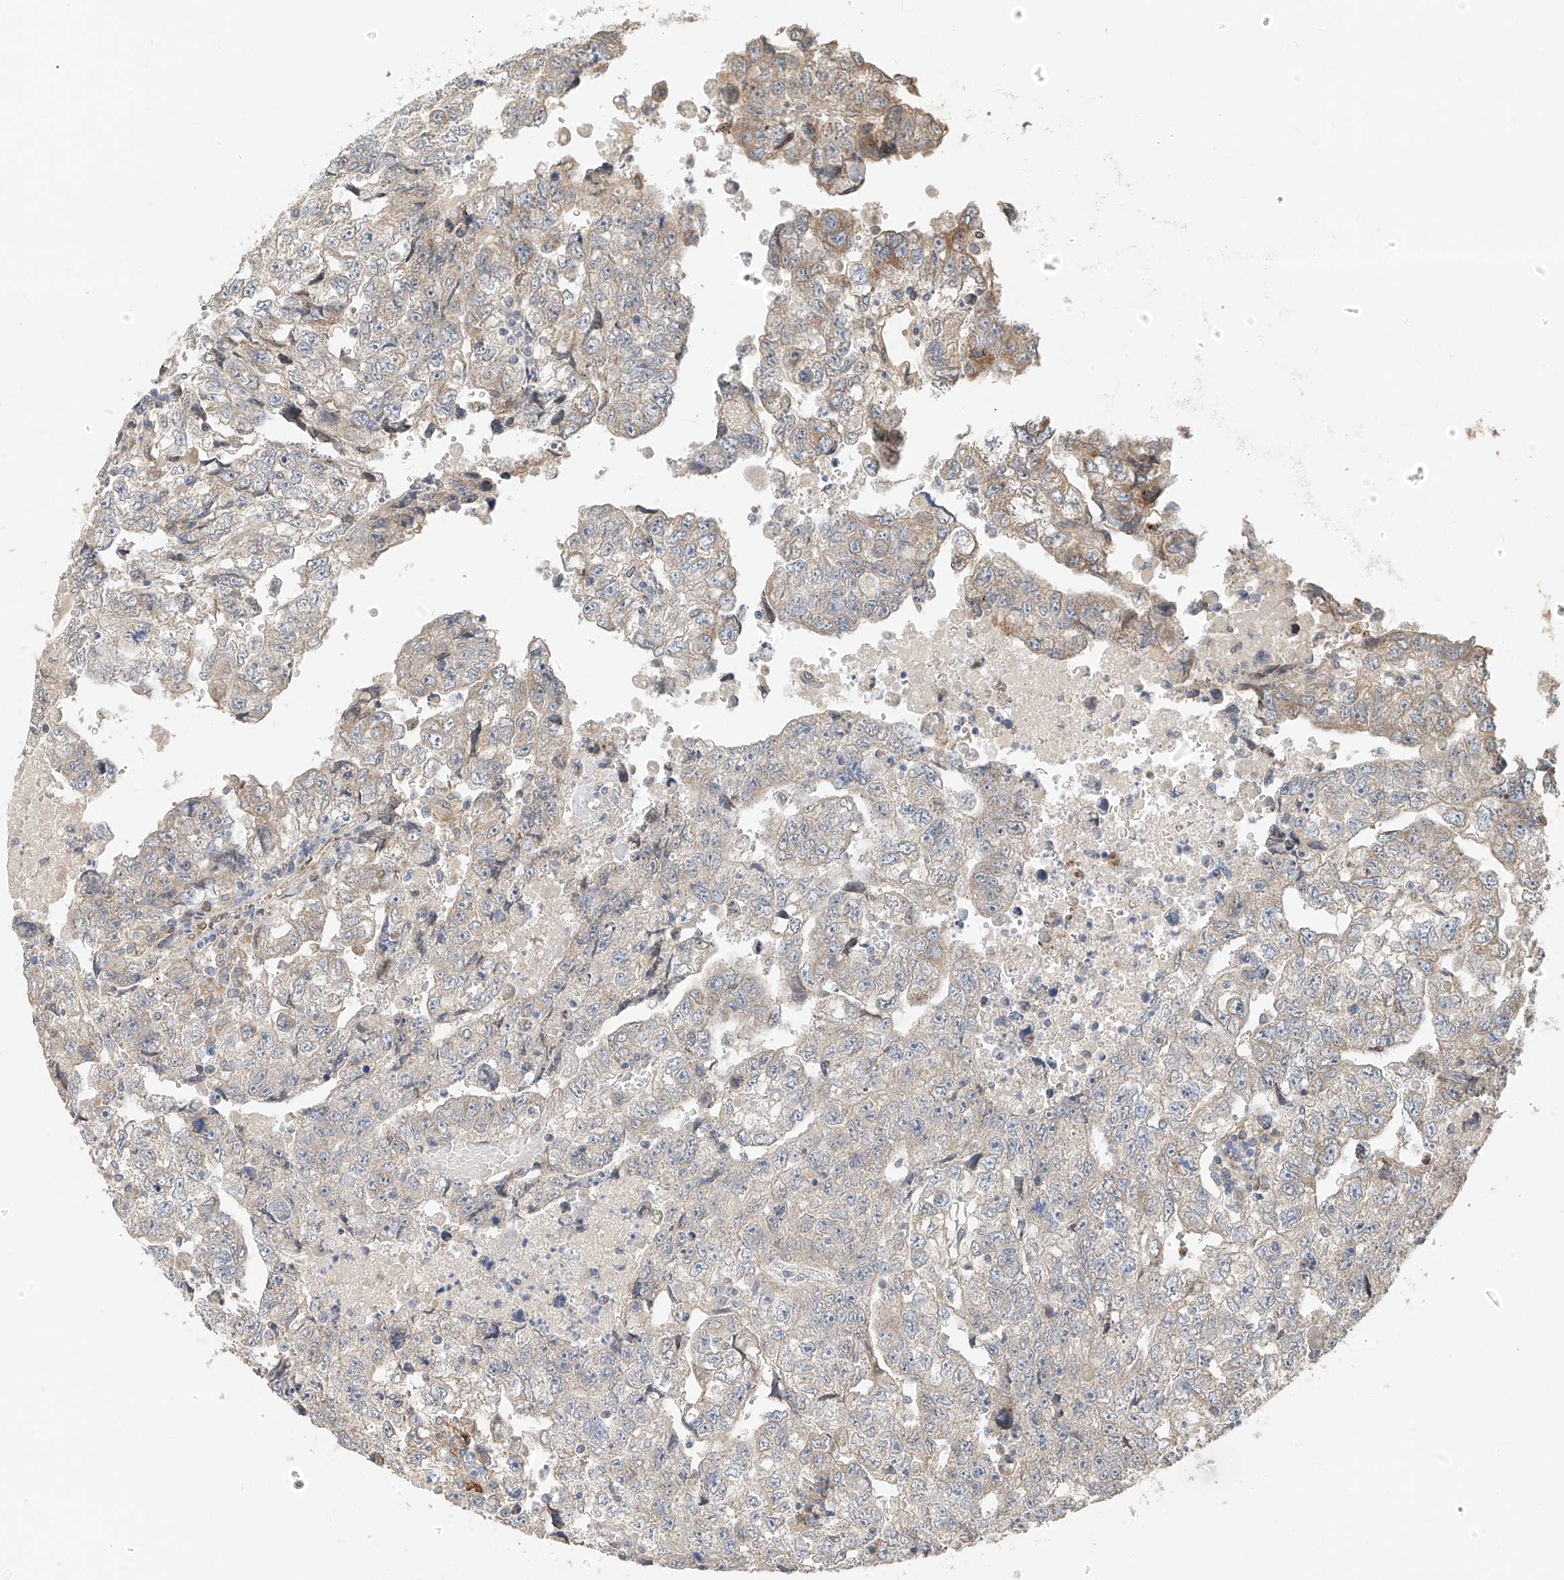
{"staining": {"intensity": "weak", "quantity": "<25%", "location": "cytoplasmic/membranous"}, "tissue": "testis cancer", "cell_type": "Tumor cells", "image_type": "cancer", "snomed": [{"axis": "morphology", "description": "Carcinoma, Embryonal, NOS"}, {"axis": "topography", "description": "Testis"}], "caption": "Immunohistochemical staining of testis embryonal carcinoma shows no significant expression in tumor cells.", "gene": "PPA2", "patient": {"sex": "male", "age": 36}}